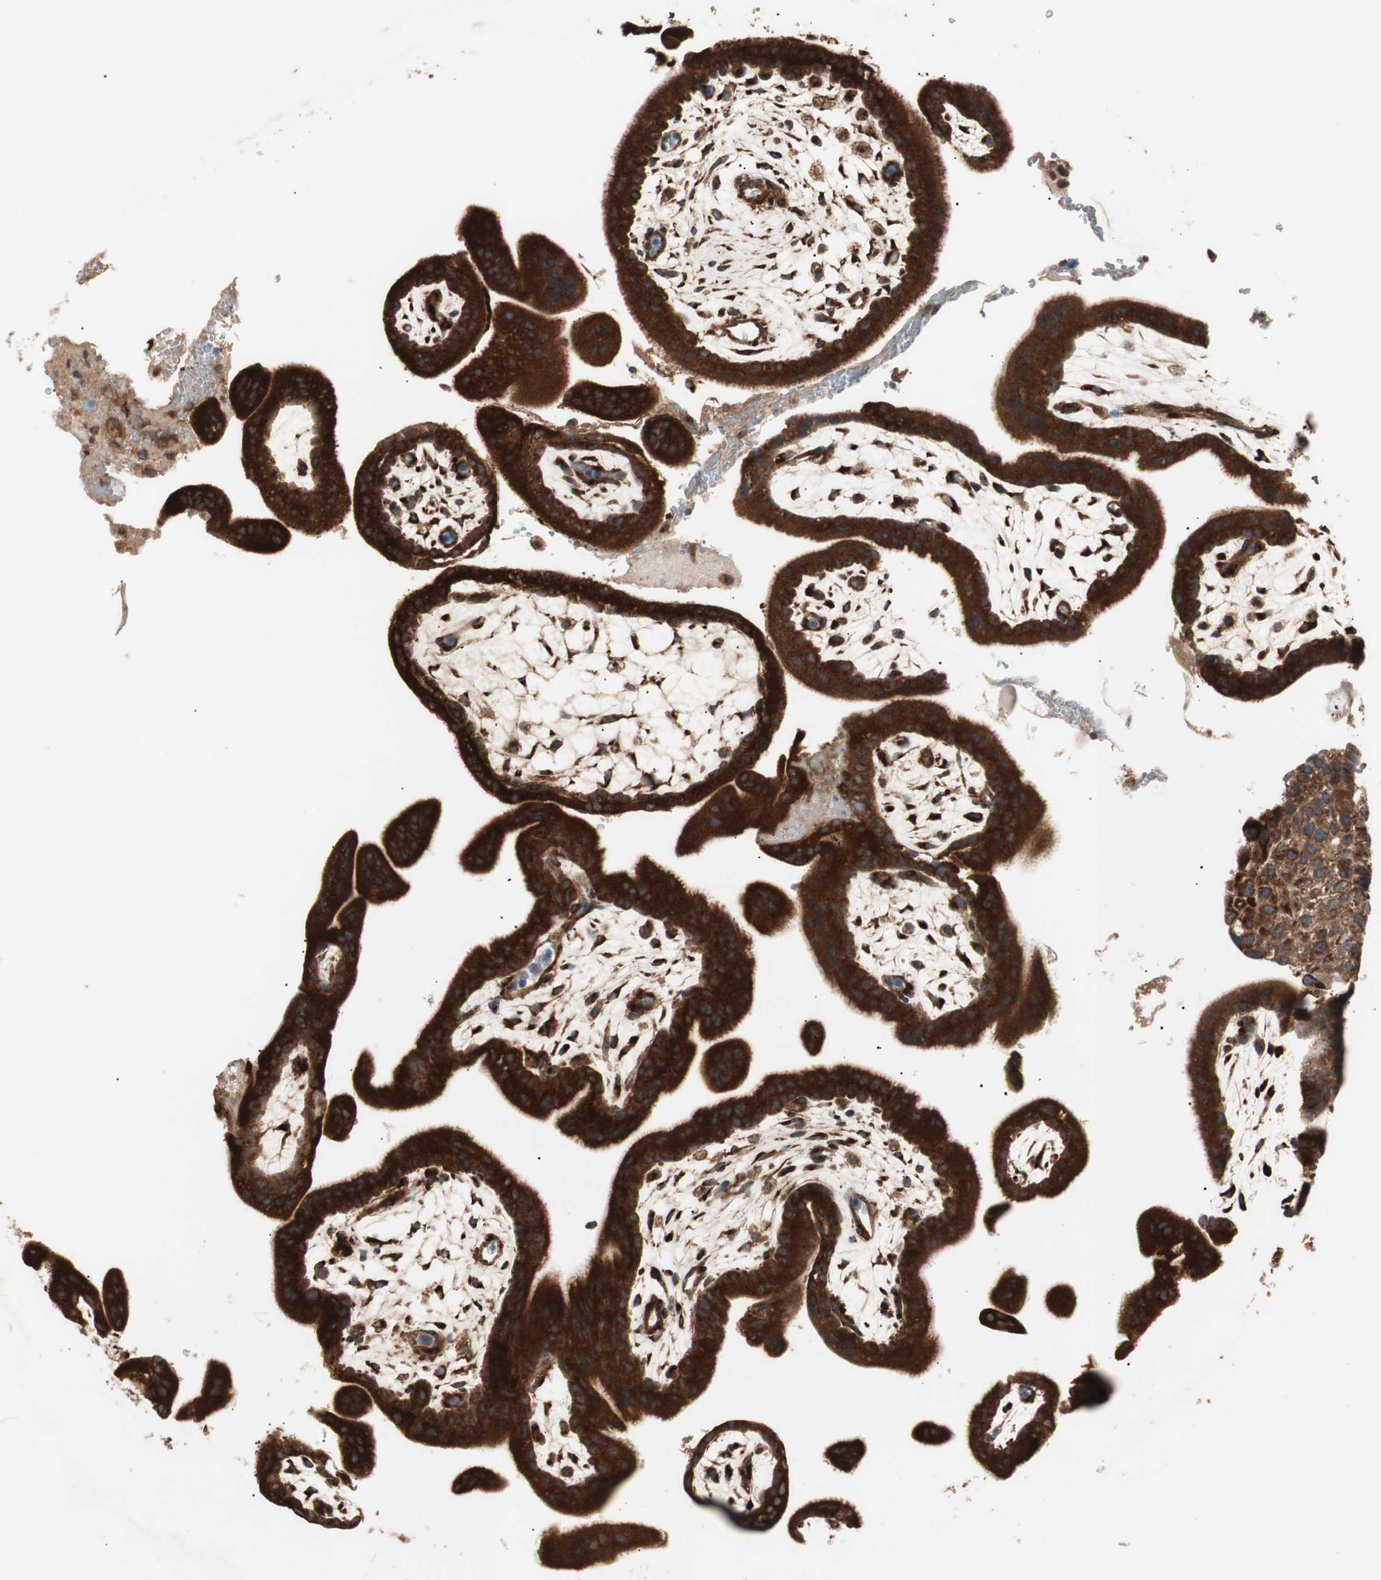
{"staining": {"intensity": "strong", "quantity": ">75%", "location": "cytoplasmic/membranous"}, "tissue": "placenta", "cell_type": "Decidual cells", "image_type": "normal", "snomed": [{"axis": "morphology", "description": "Normal tissue, NOS"}, {"axis": "topography", "description": "Placenta"}], "caption": "Immunohistochemical staining of normal placenta exhibits high levels of strong cytoplasmic/membranous expression in about >75% of decidual cells. The protein of interest is stained brown, and the nuclei are stained in blue (DAB IHC with brightfield microscopy, high magnification).", "gene": "LZTS1", "patient": {"sex": "female", "age": 35}}